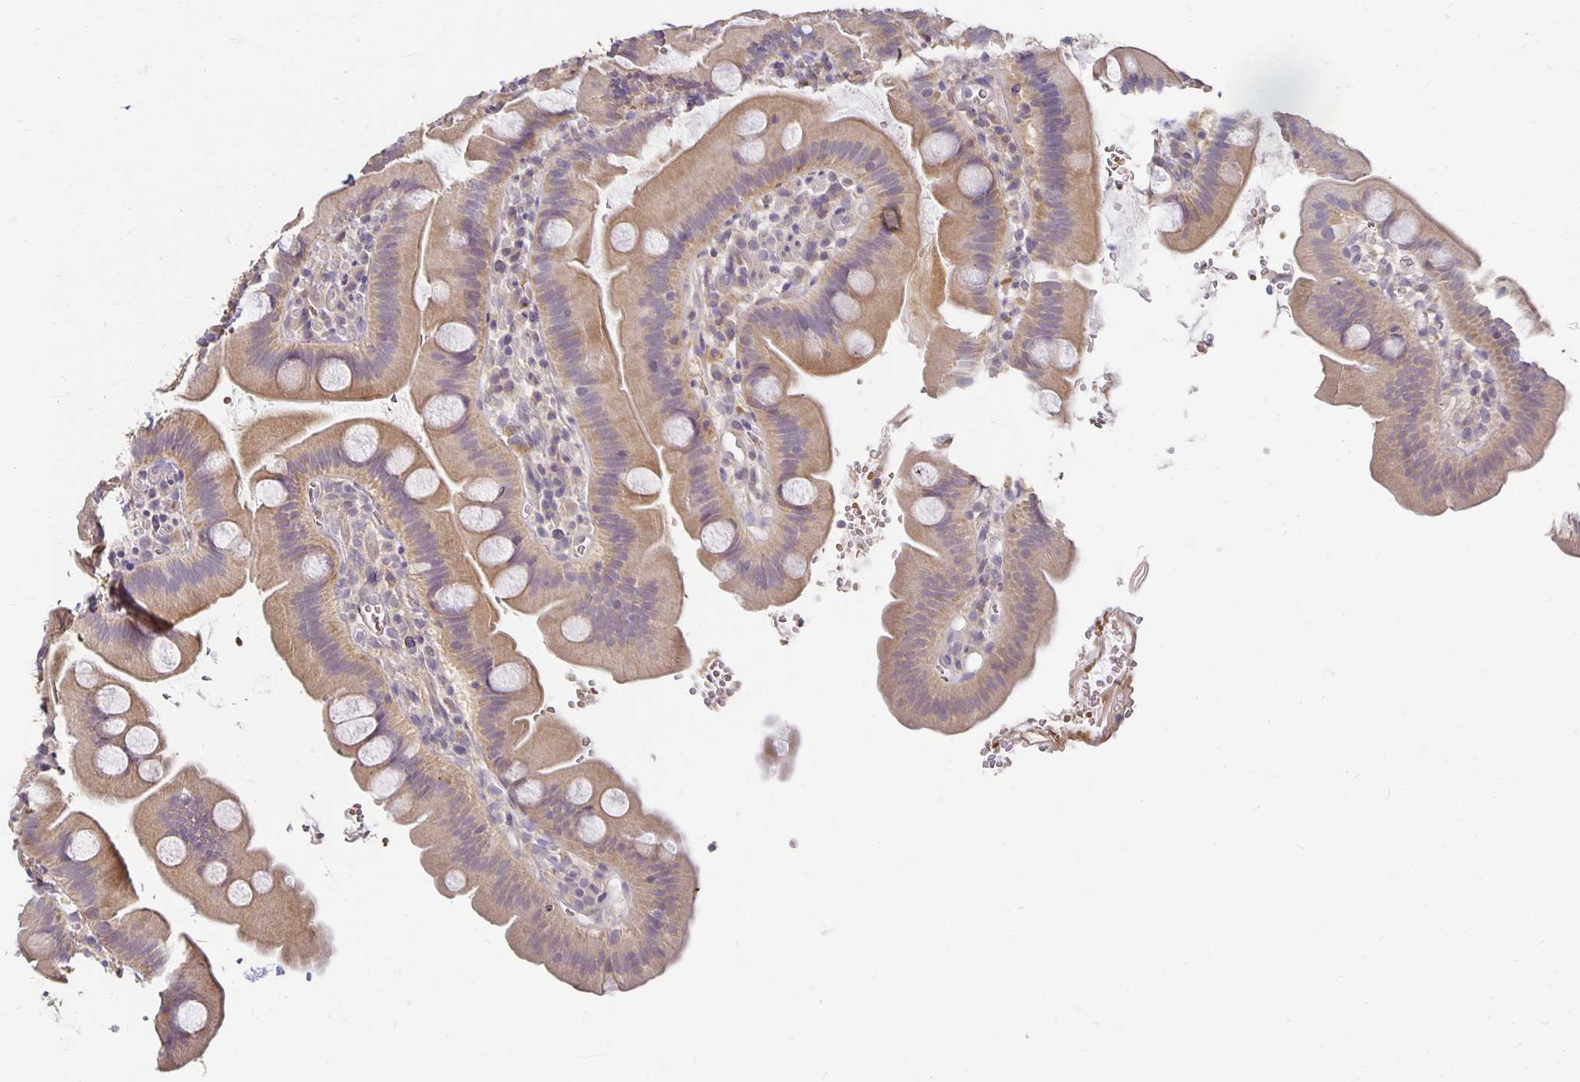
{"staining": {"intensity": "moderate", "quantity": "<25%", "location": "cytoplasmic/membranous"}, "tissue": "small intestine", "cell_type": "Glandular cells", "image_type": "normal", "snomed": [{"axis": "morphology", "description": "Normal tissue, NOS"}, {"axis": "topography", "description": "Small intestine"}], "caption": "High-power microscopy captured an IHC image of normal small intestine, revealing moderate cytoplasmic/membranous expression in about <25% of glandular cells.", "gene": "CST6", "patient": {"sex": "female", "age": 68}}